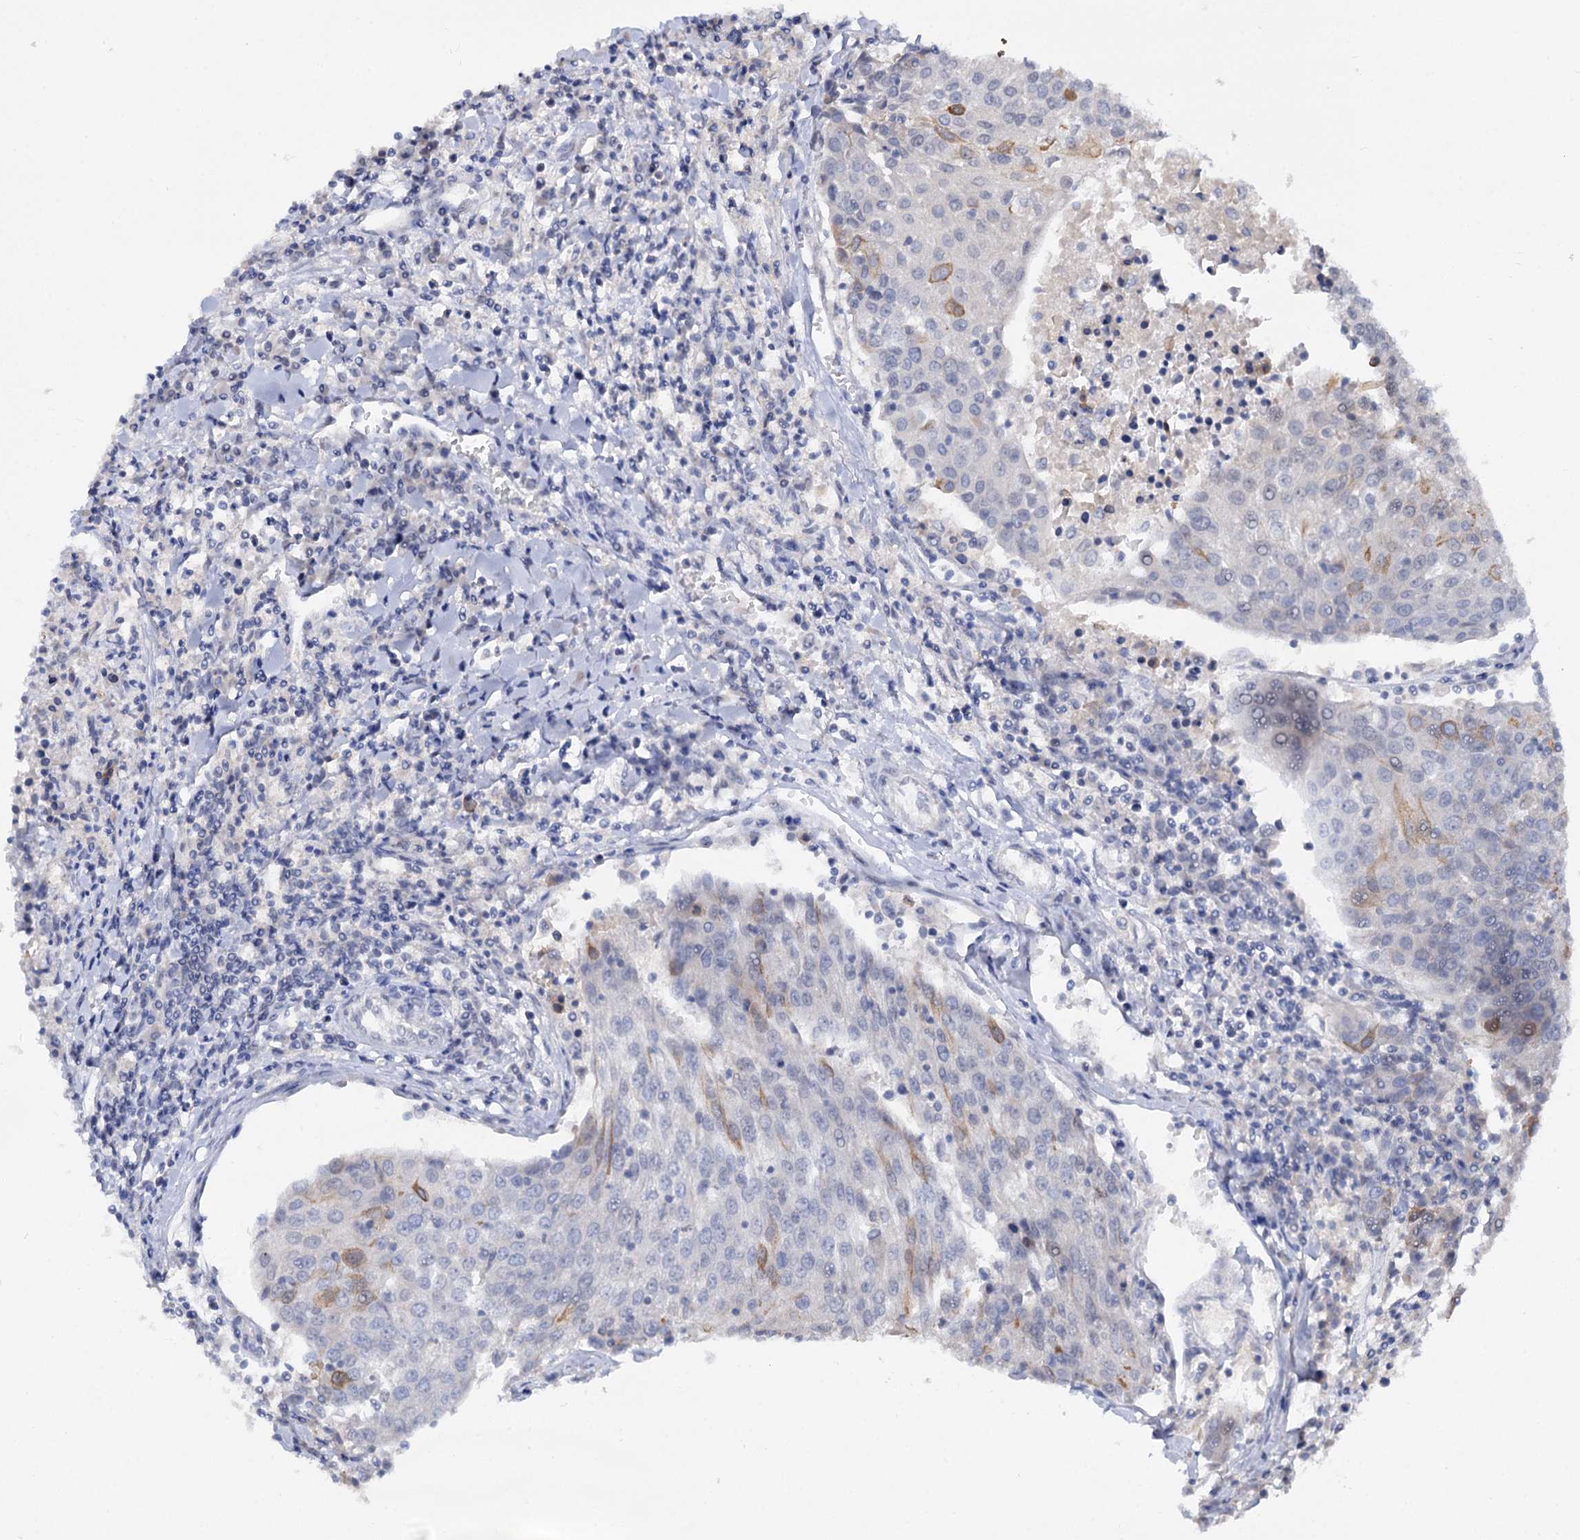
{"staining": {"intensity": "negative", "quantity": "none", "location": "none"}, "tissue": "urothelial cancer", "cell_type": "Tumor cells", "image_type": "cancer", "snomed": [{"axis": "morphology", "description": "Urothelial carcinoma, High grade"}, {"axis": "topography", "description": "Urinary bladder"}], "caption": "Immunohistochemistry (IHC) of urothelial cancer displays no expression in tumor cells. The staining is performed using DAB (3,3'-diaminobenzidine) brown chromogen with nuclei counter-stained in using hematoxylin.", "gene": "NEK10", "patient": {"sex": "female", "age": 85}}